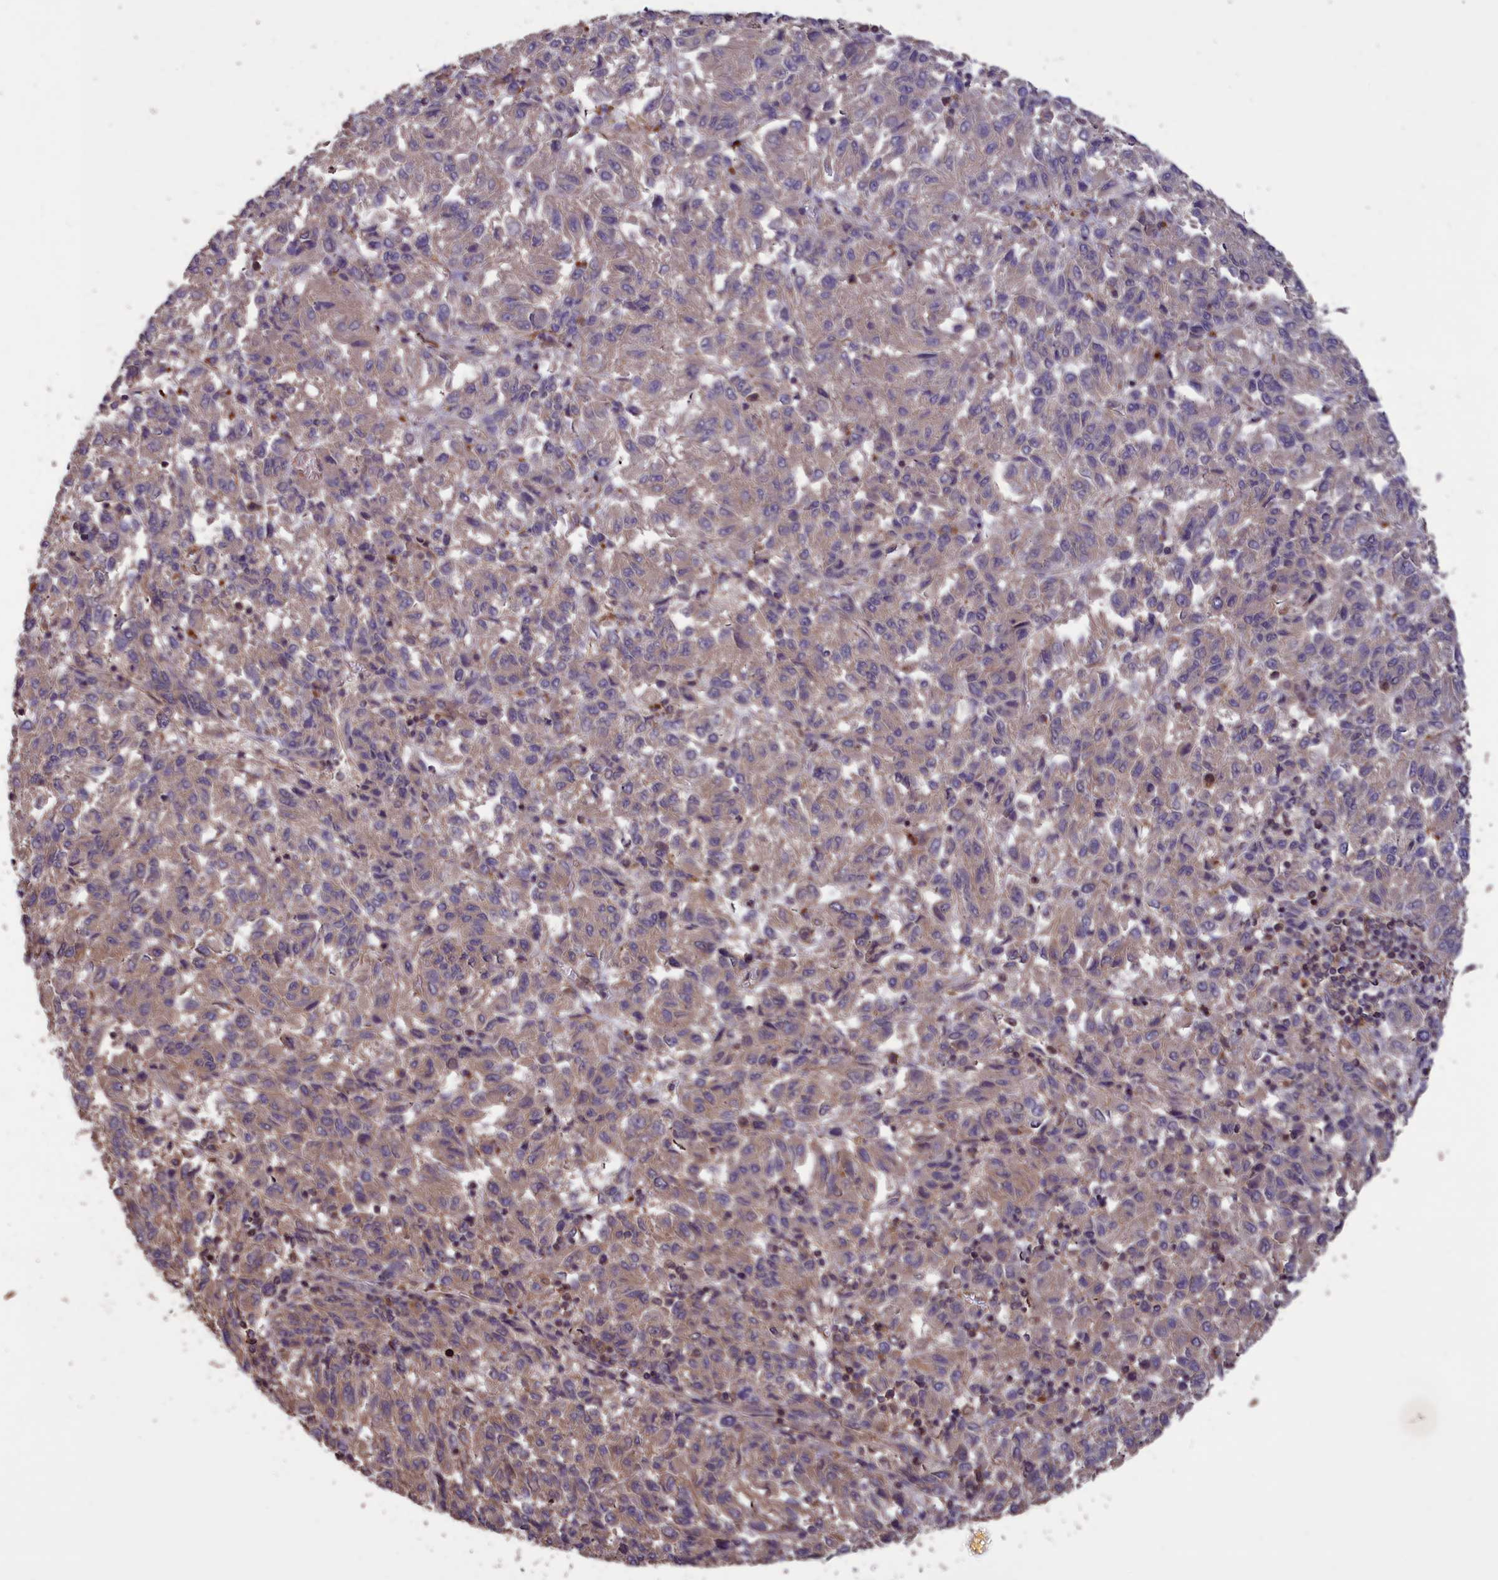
{"staining": {"intensity": "weak", "quantity": "25%-75%", "location": "cytoplasmic/membranous"}, "tissue": "melanoma", "cell_type": "Tumor cells", "image_type": "cancer", "snomed": [{"axis": "morphology", "description": "Malignant melanoma, Metastatic site"}, {"axis": "topography", "description": "Lung"}], "caption": "Malignant melanoma (metastatic site) stained for a protein (brown) displays weak cytoplasmic/membranous positive staining in approximately 25%-75% of tumor cells.", "gene": "DAPK3", "patient": {"sex": "male", "age": 64}}